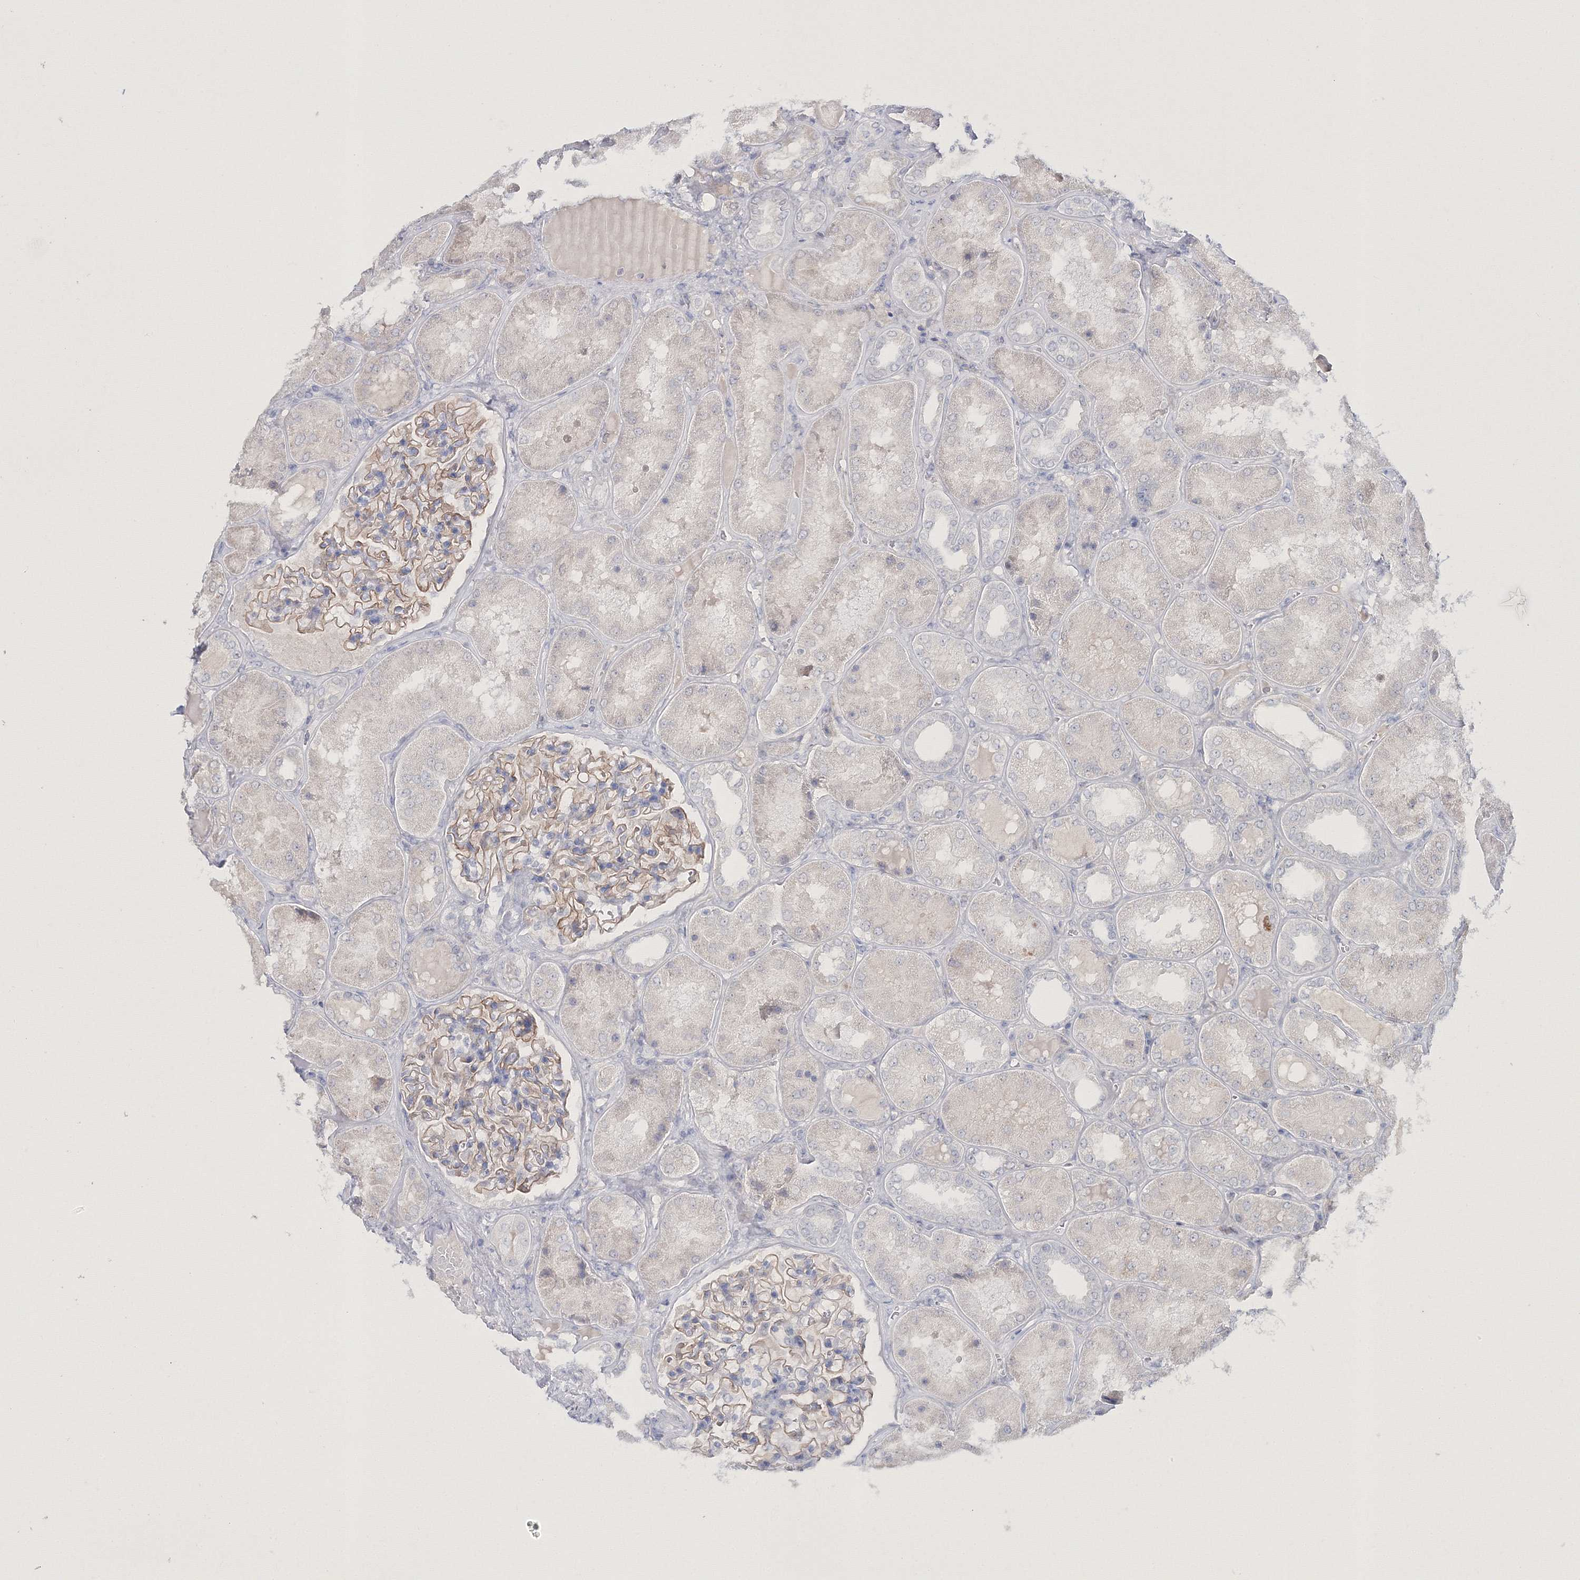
{"staining": {"intensity": "moderate", "quantity": ">75%", "location": "cytoplasmic/membranous"}, "tissue": "kidney", "cell_type": "Cells in glomeruli", "image_type": "normal", "snomed": [{"axis": "morphology", "description": "Normal tissue, NOS"}, {"axis": "topography", "description": "Kidney"}], "caption": "Immunohistochemistry of benign kidney shows medium levels of moderate cytoplasmic/membranous expression in approximately >75% of cells in glomeruli.", "gene": "NEU4", "patient": {"sex": "female", "age": 56}}